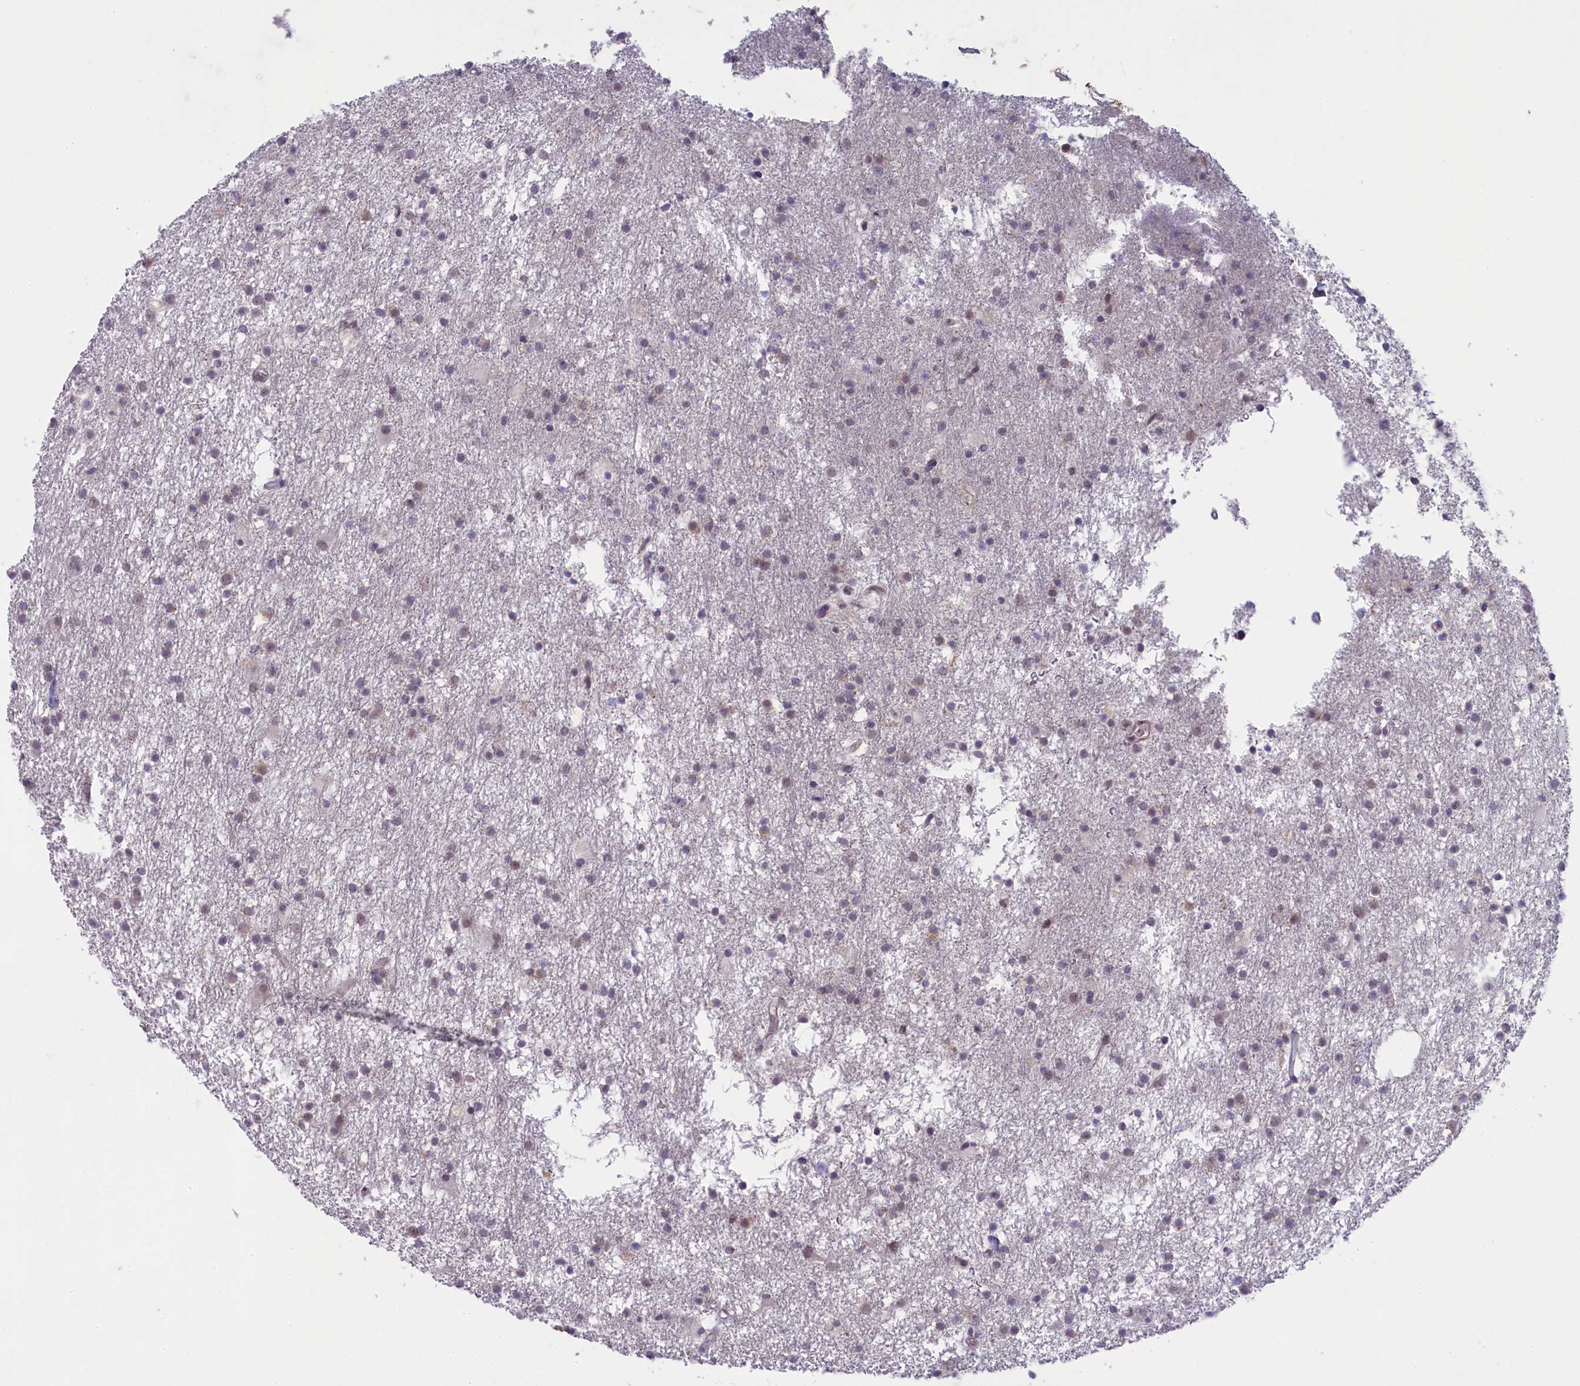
{"staining": {"intensity": "weak", "quantity": "25%-75%", "location": "nuclear"}, "tissue": "glioma", "cell_type": "Tumor cells", "image_type": "cancer", "snomed": [{"axis": "morphology", "description": "Glioma, malignant, High grade"}, {"axis": "topography", "description": "Brain"}], "caption": "Immunohistochemical staining of human malignant glioma (high-grade) demonstrates low levels of weak nuclear positivity in about 25%-75% of tumor cells.", "gene": "CRAMP1", "patient": {"sex": "male", "age": 77}}